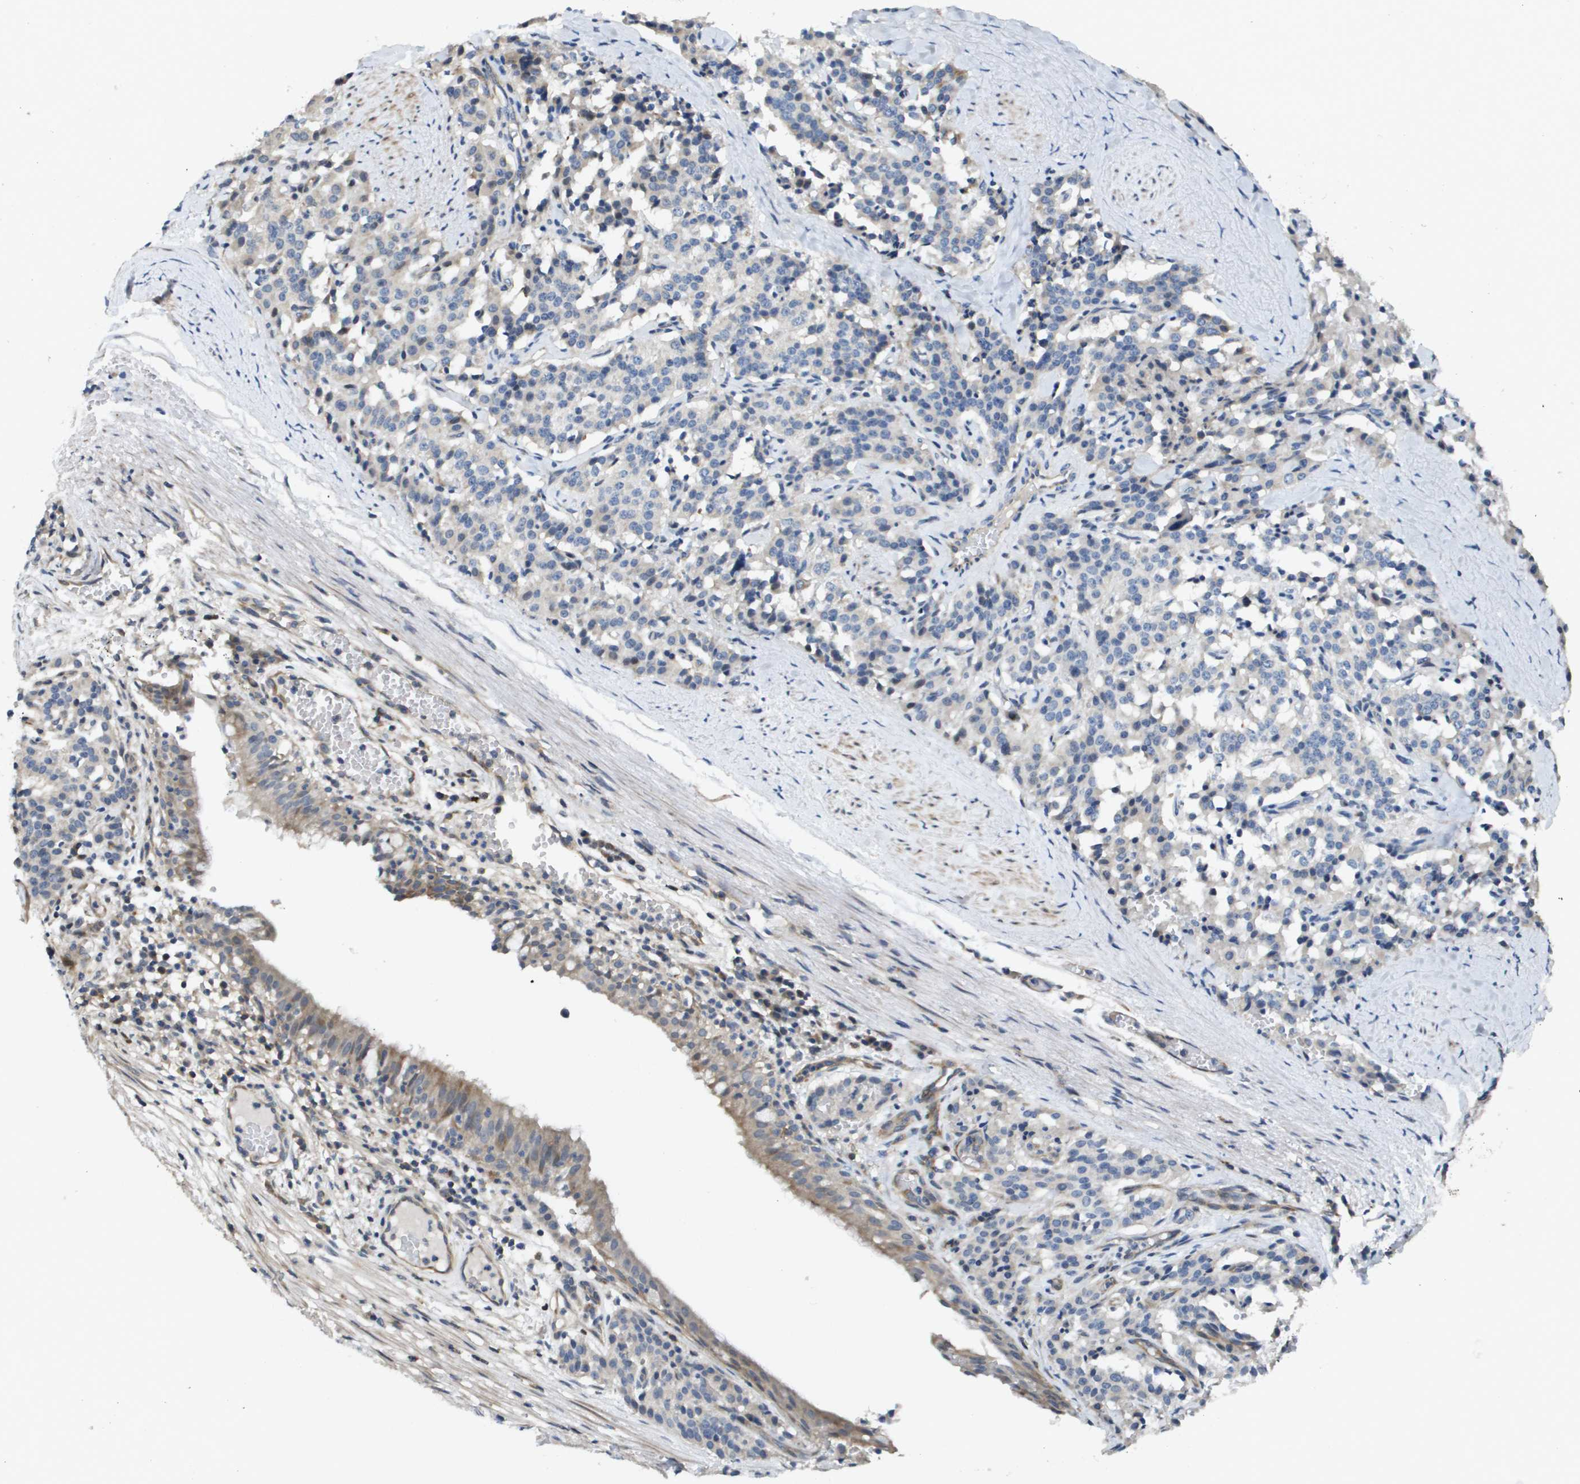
{"staining": {"intensity": "weak", "quantity": "<25%", "location": "cytoplasmic/membranous"}, "tissue": "carcinoid", "cell_type": "Tumor cells", "image_type": "cancer", "snomed": [{"axis": "morphology", "description": "Carcinoid, malignant, NOS"}, {"axis": "topography", "description": "Lung"}], "caption": "Carcinoid (malignant) stained for a protein using IHC reveals no staining tumor cells.", "gene": "SCN4B", "patient": {"sex": "male", "age": 30}}